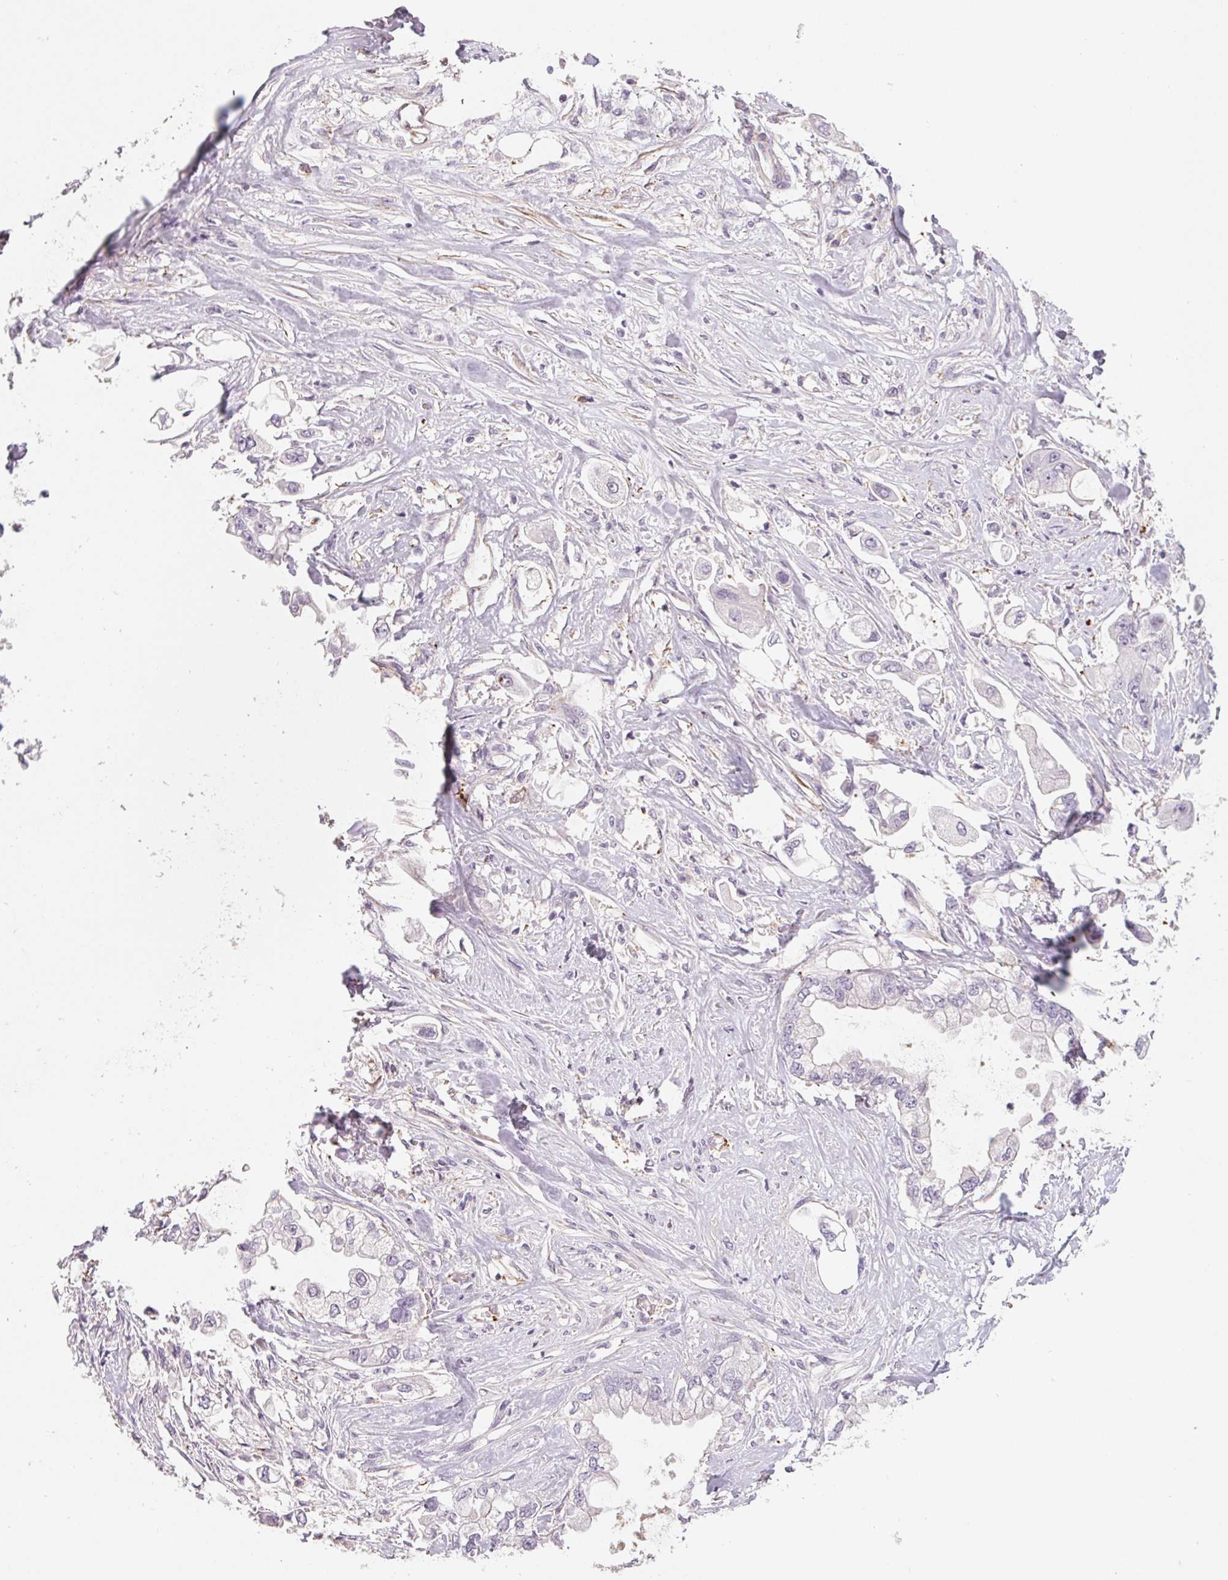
{"staining": {"intensity": "negative", "quantity": "none", "location": "none"}, "tissue": "stomach cancer", "cell_type": "Tumor cells", "image_type": "cancer", "snomed": [{"axis": "morphology", "description": "Adenocarcinoma, NOS"}, {"axis": "topography", "description": "Stomach"}], "caption": "This histopathology image is of stomach cancer stained with IHC to label a protein in brown with the nuclei are counter-stained blue. There is no staining in tumor cells.", "gene": "ANKRD13B", "patient": {"sex": "male", "age": 62}}